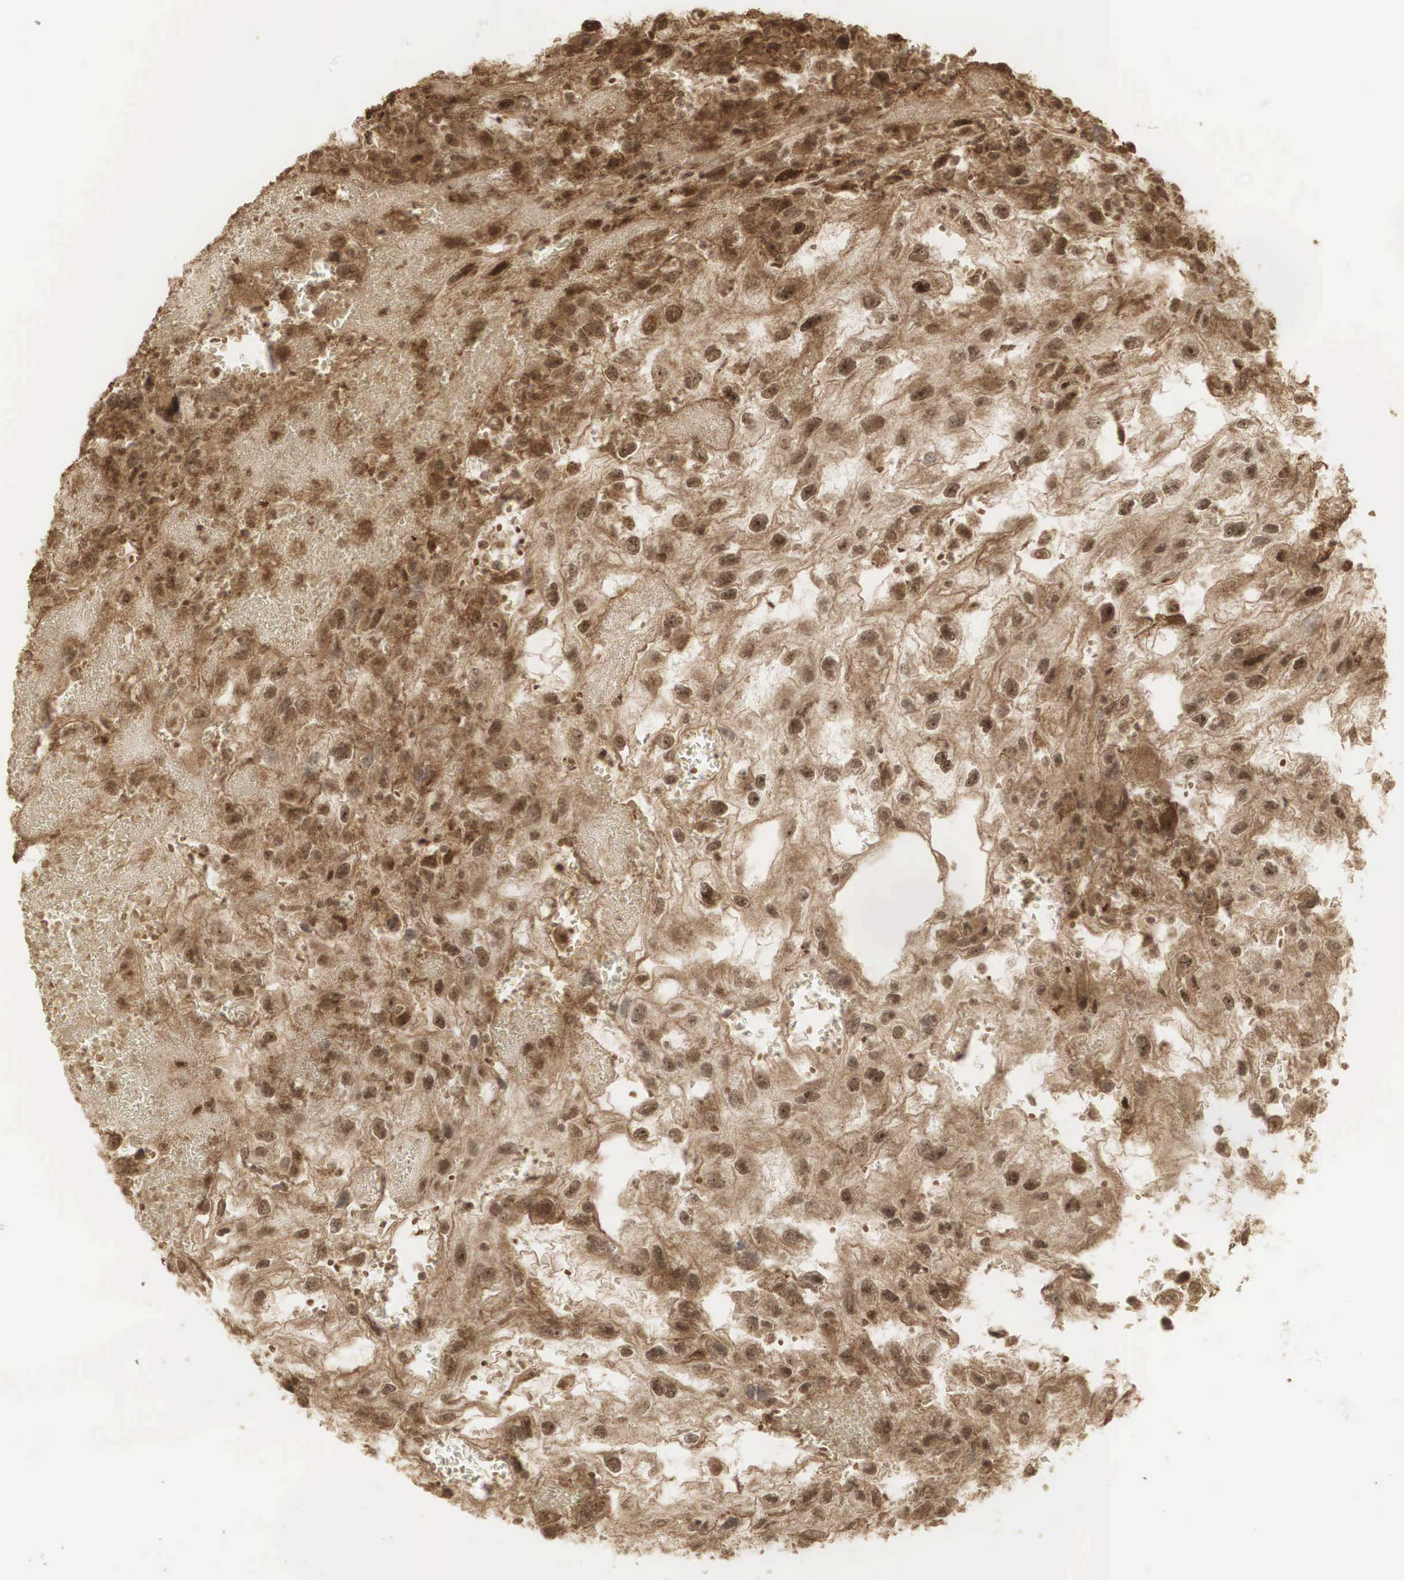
{"staining": {"intensity": "strong", "quantity": ">75%", "location": "cytoplasmic/membranous,nuclear"}, "tissue": "renal cancer", "cell_type": "Tumor cells", "image_type": "cancer", "snomed": [{"axis": "morphology", "description": "Normal tissue, NOS"}, {"axis": "morphology", "description": "Adenocarcinoma, NOS"}, {"axis": "topography", "description": "Kidney"}], "caption": "This is a histology image of immunohistochemistry staining of renal cancer, which shows strong expression in the cytoplasmic/membranous and nuclear of tumor cells.", "gene": "RNF113A", "patient": {"sex": "male", "age": 71}}